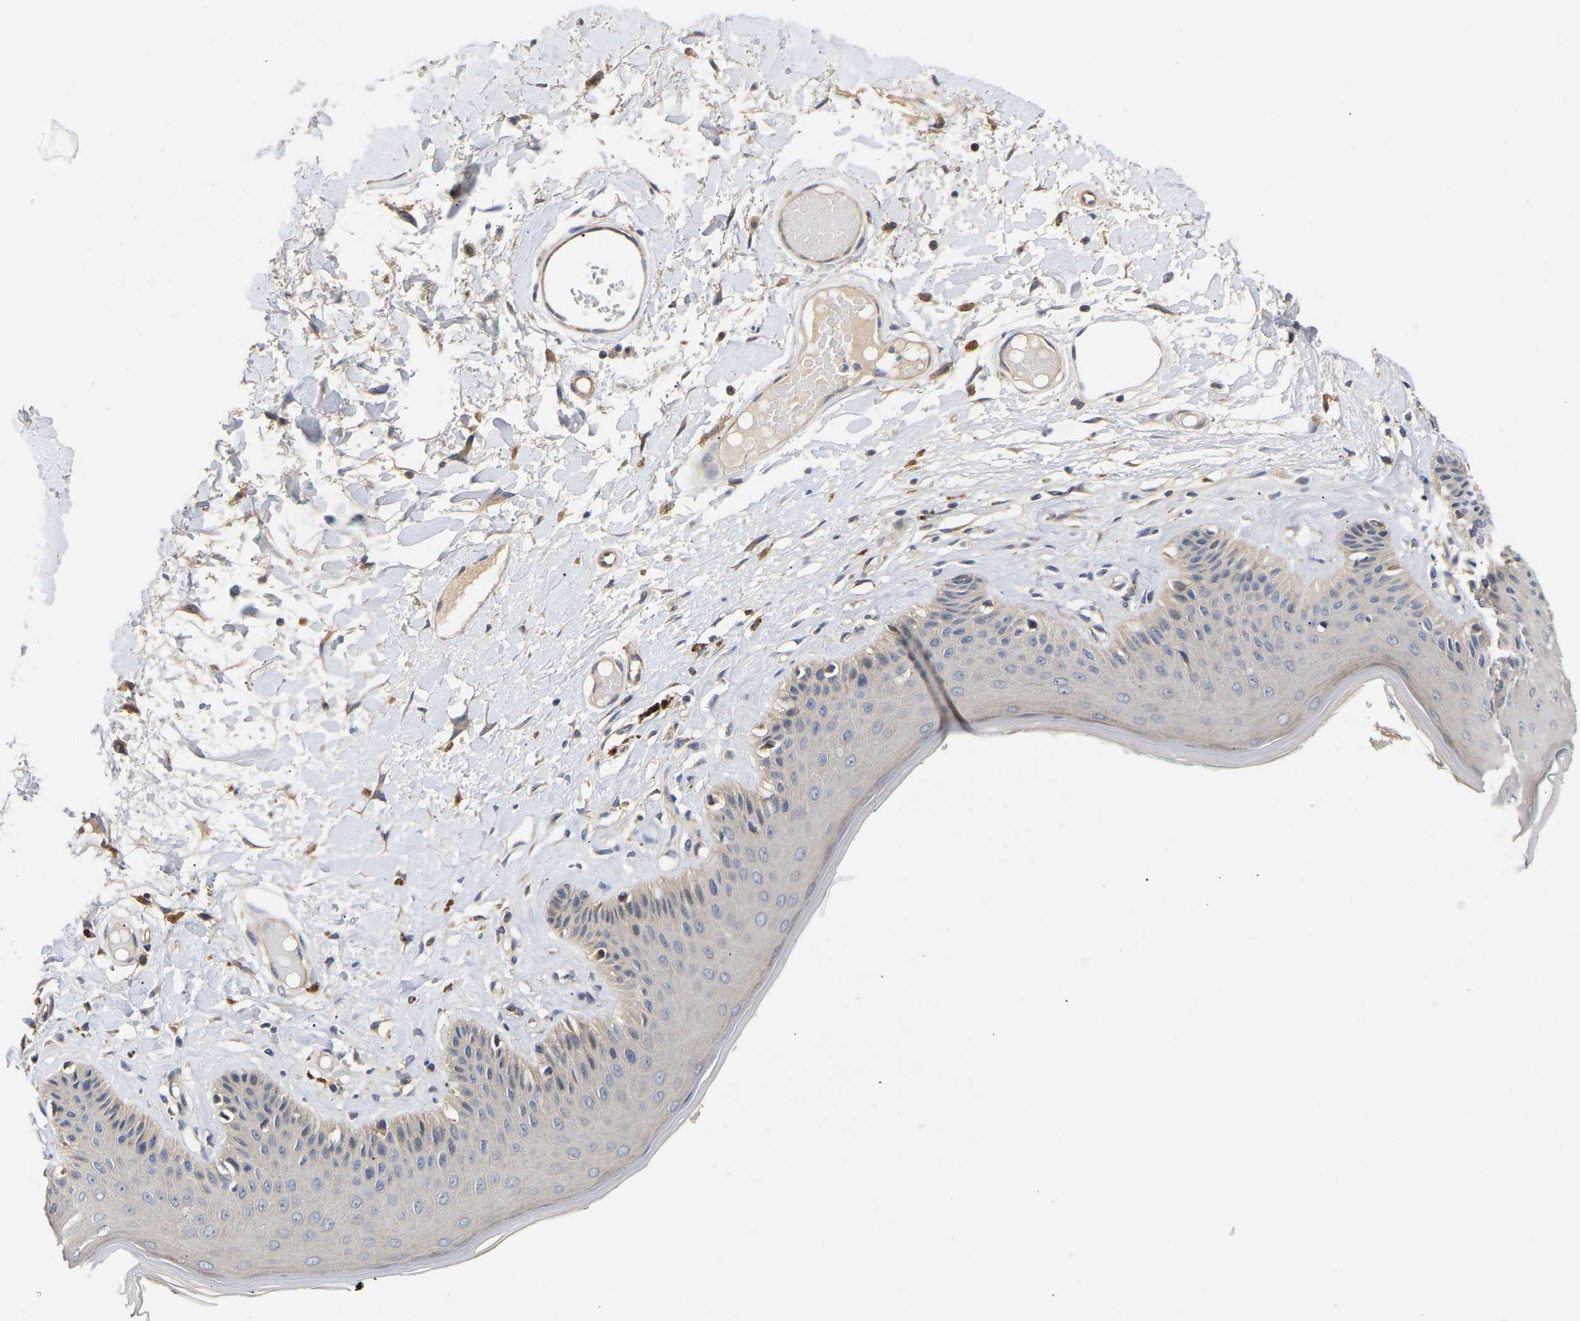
{"staining": {"intensity": "moderate", "quantity": "<25%", "location": "cytoplasmic/membranous"}, "tissue": "skin", "cell_type": "Epidermal cells", "image_type": "normal", "snomed": [{"axis": "morphology", "description": "Normal tissue, NOS"}, {"axis": "topography", "description": "Vulva"}], "caption": "Immunohistochemical staining of normal skin shows moderate cytoplasmic/membranous protein expression in about <25% of epidermal cells. The protein is shown in brown color, while the nuclei are stained blue.", "gene": "KASH5", "patient": {"sex": "female", "age": 73}}